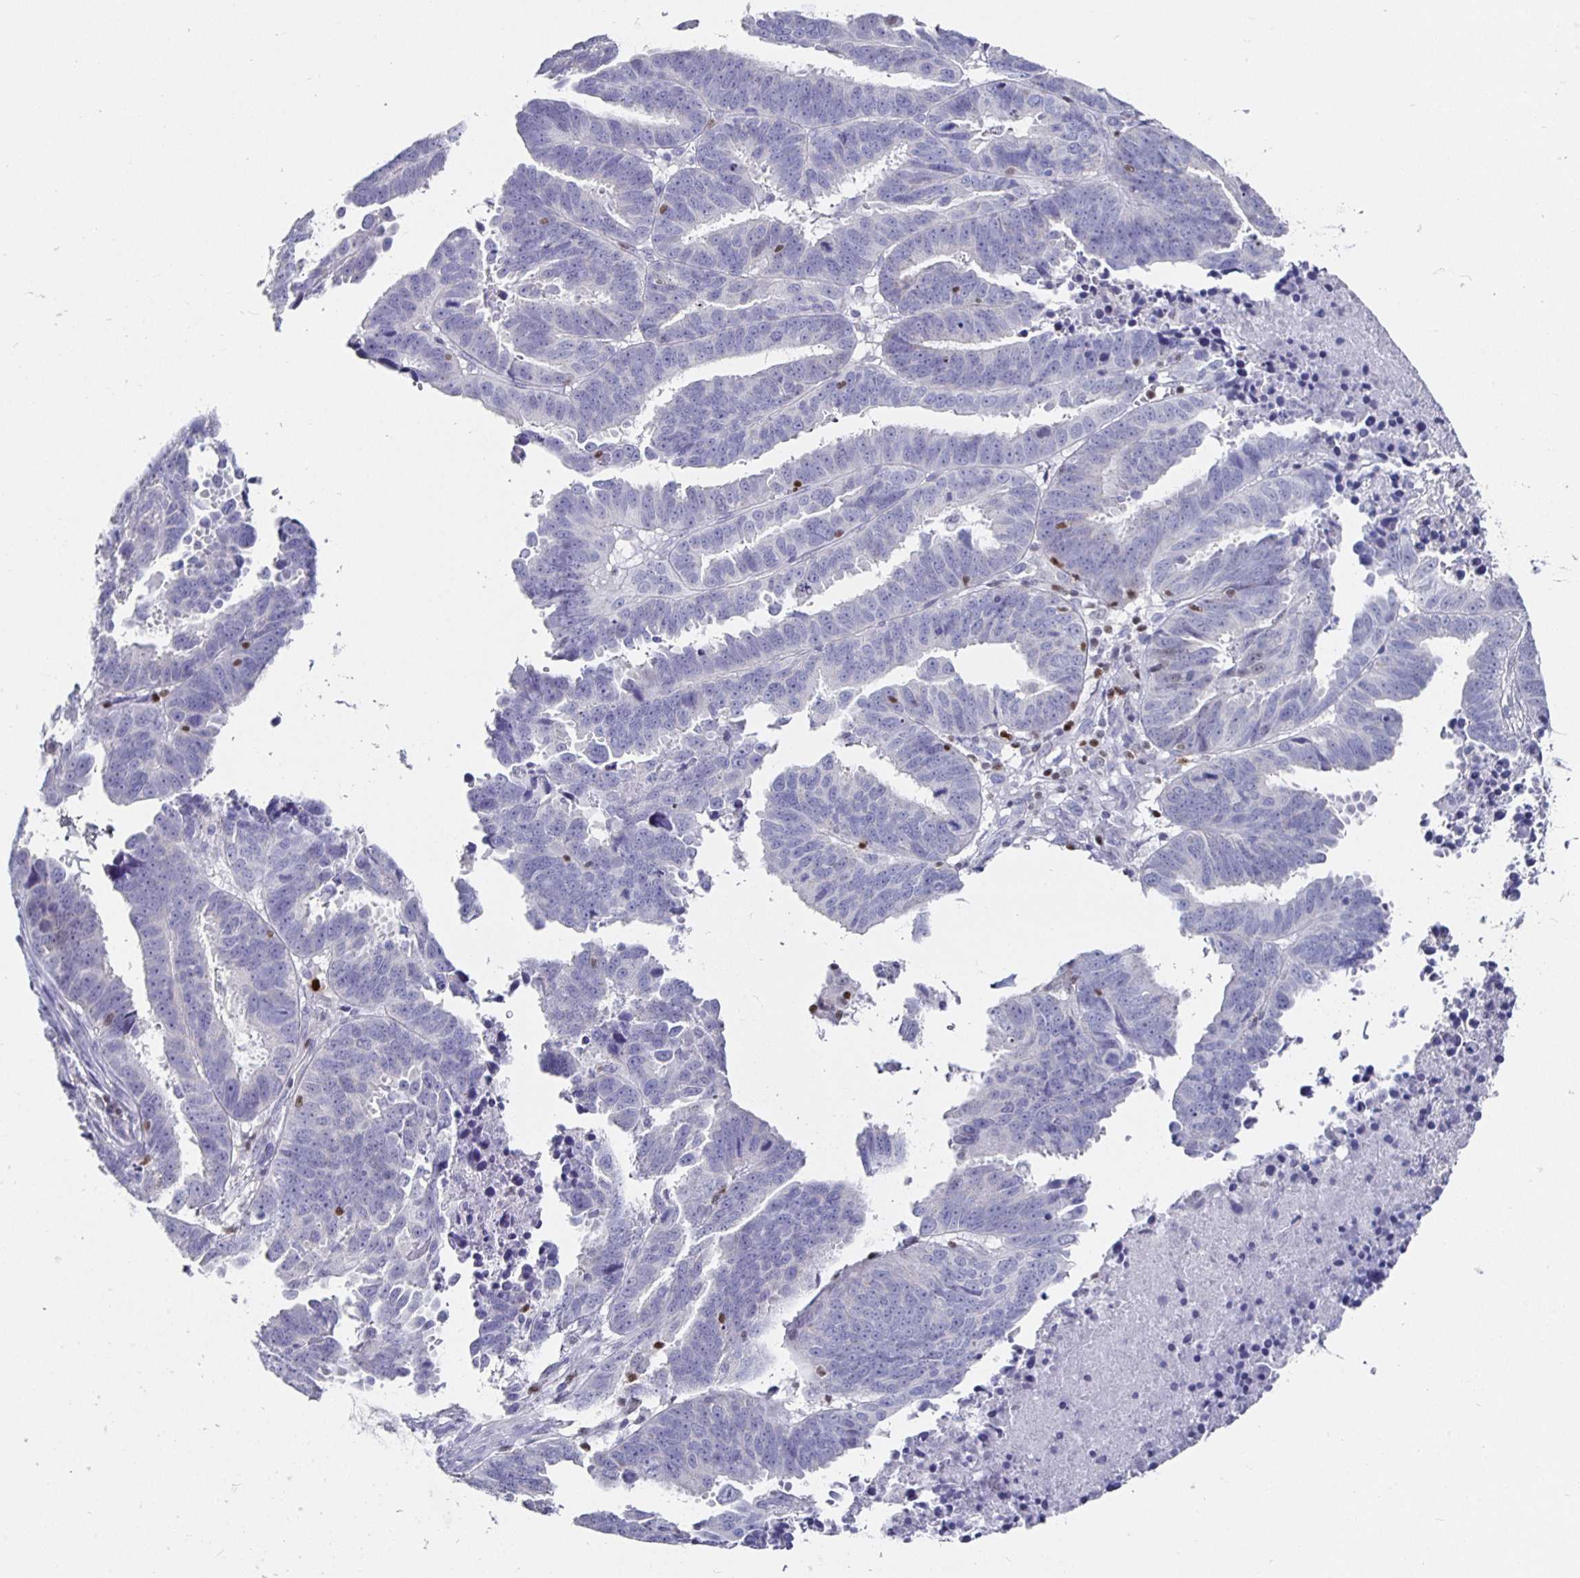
{"staining": {"intensity": "negative", "quantity": "none", "location": "none"}, "tissue": "ovarian cancer", "cell_type": "Tumor cells", "image_type": "cancer", "snomed": [{"axis": "morphology", "description": "Carcinoma, endometroid"}, {"axis": "morphology", "description": "Cystadenocarcinoma, serous, NOS"}, {"axis": "topography", "description": "Ovary"}], "caption": "Immunohistochemistry histopathology image of human ovarian cancer (endometroid carcinoma) stained for a protein (brown), which shows no positivity in tumor cells.", "gene": "RUNX2", "patient": {"sex": "female", "age": 45}}